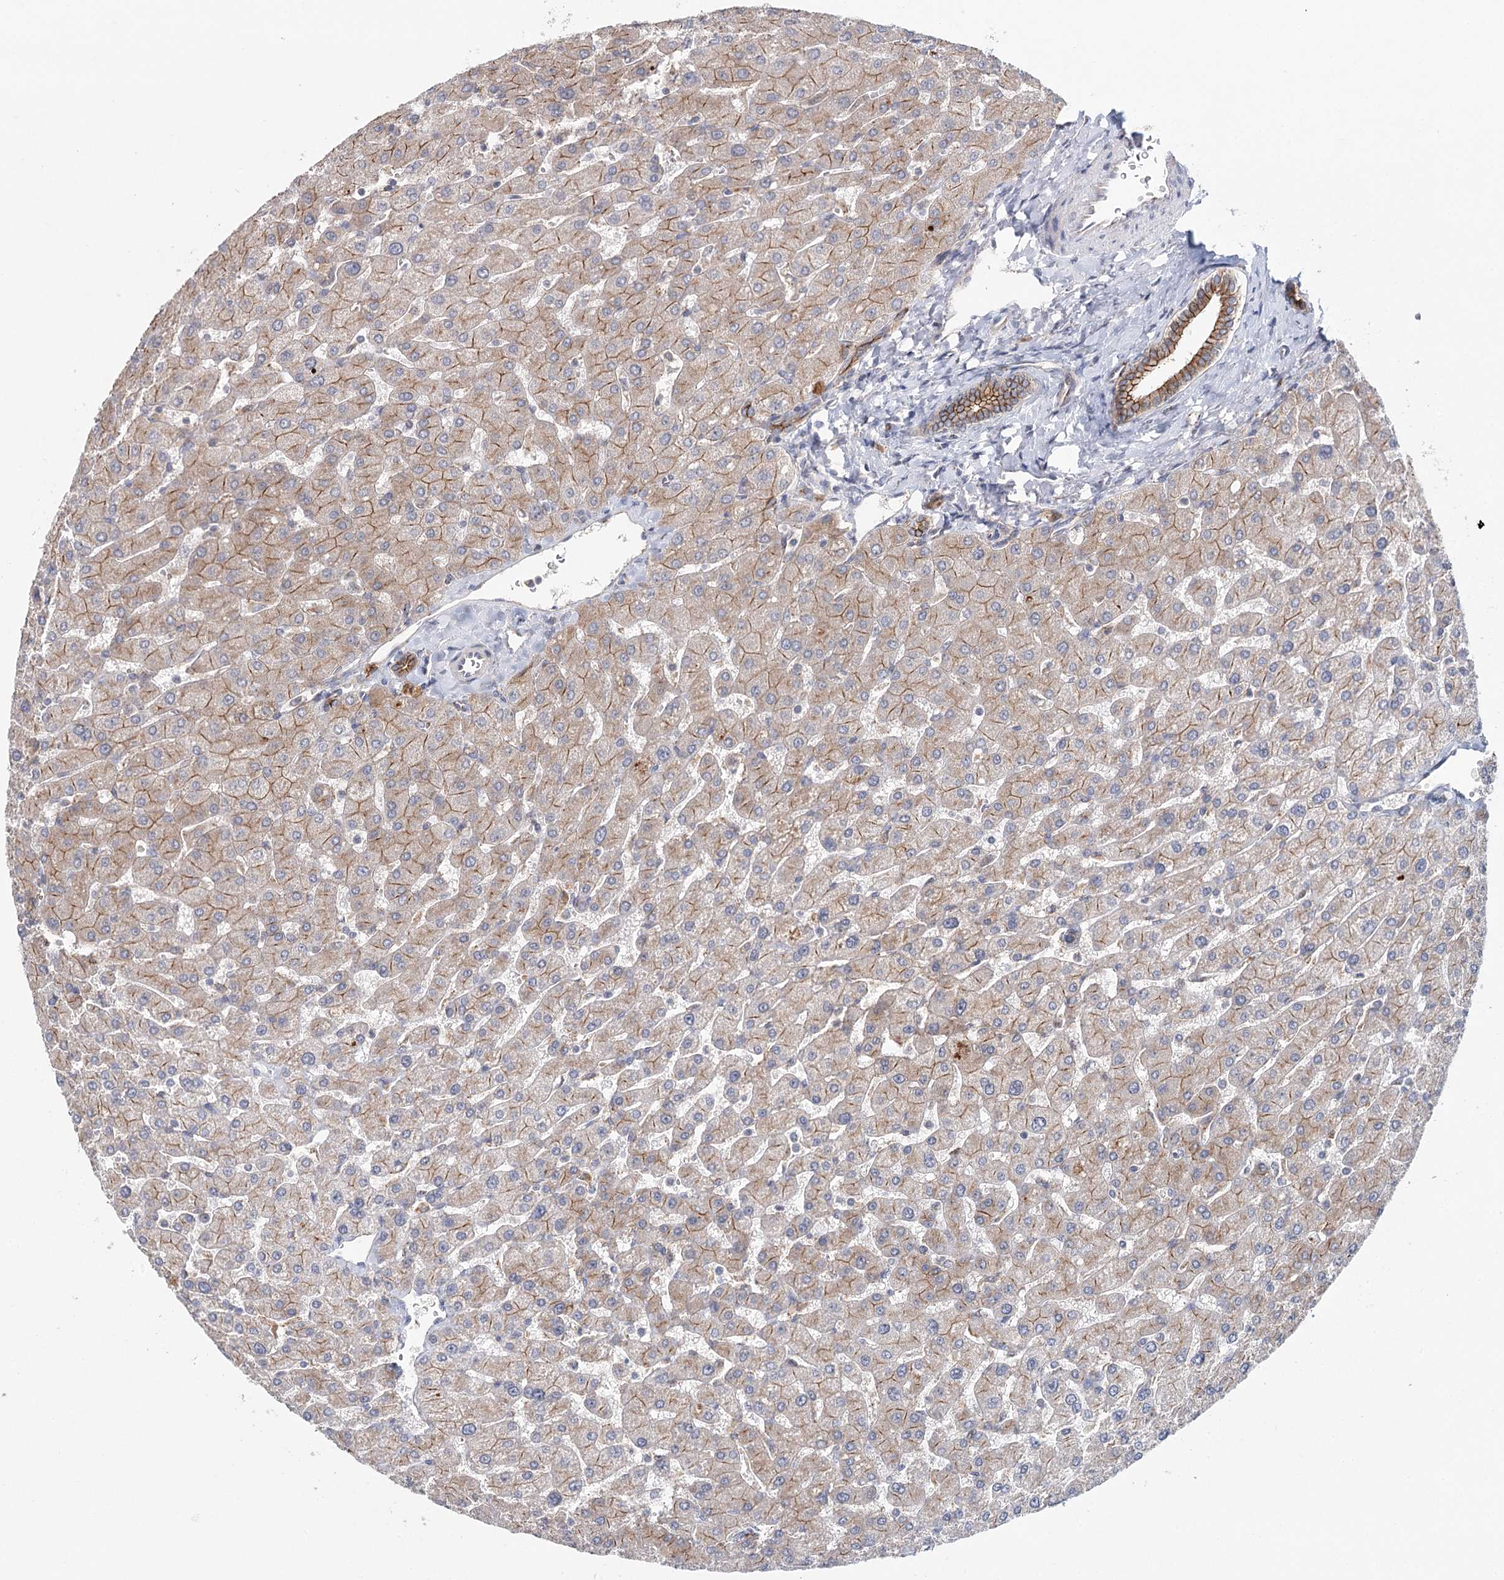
{"staining": {"intensity": "moderate", "quantity": ">75%", "location": "cytoplasmic/membranous"}, "tissue": "liver", "cell_type": "Cholangiocytes", "image_type": "normal", "snomed": [{"axis": "morphology", "description": "Normal tissue, NOS"}, {"axis": "topography", "description": "Liver"}], "caption": "About >75% of cholangiocytes in normal human liver reveal moderate cytoplasmic/membranous protein staining as visualized by brown immunohistochemical staining.", "gene": "PKP4", "patient": {"sex": "male", "age": 55}}